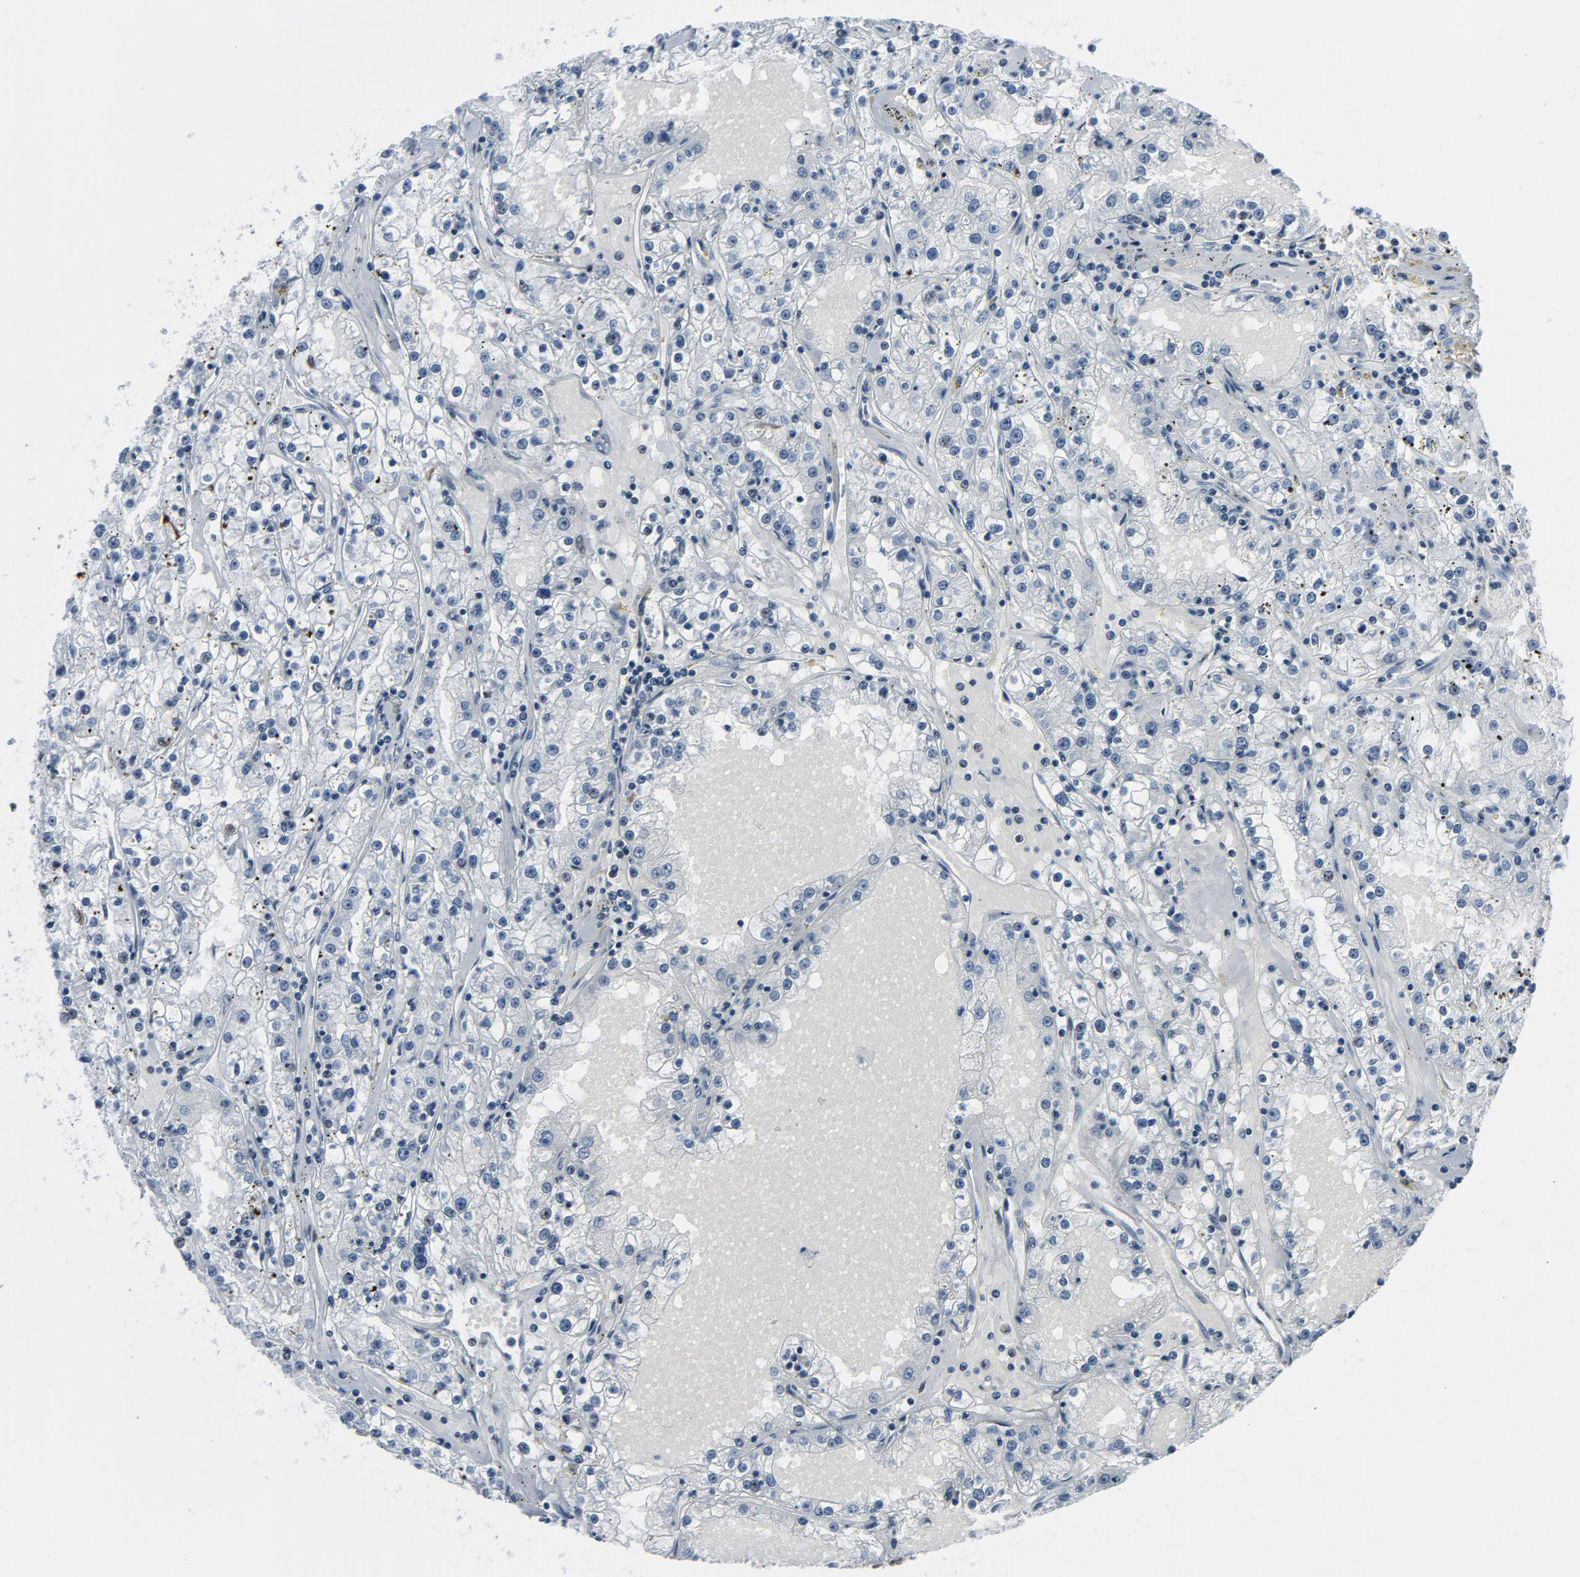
{"staining": {"intensity": "negative", "quantity": "none", "location": "none"}, "tissue": "renal cancer", "cell_type": "Tumor cells", "image_type": "cancer", "snomed": [{"axis": "morphology", "description": "Adenocarcinoma, NOS"}, {"axis": "topography", "description": "Kidney"}], "caption": "Protein analysis of renal cancer (adenocarcinoma) reveals no significant staining in tumor cells.", "gene": "STAT5A", "patient": {"sex": "male", "age": 56}}